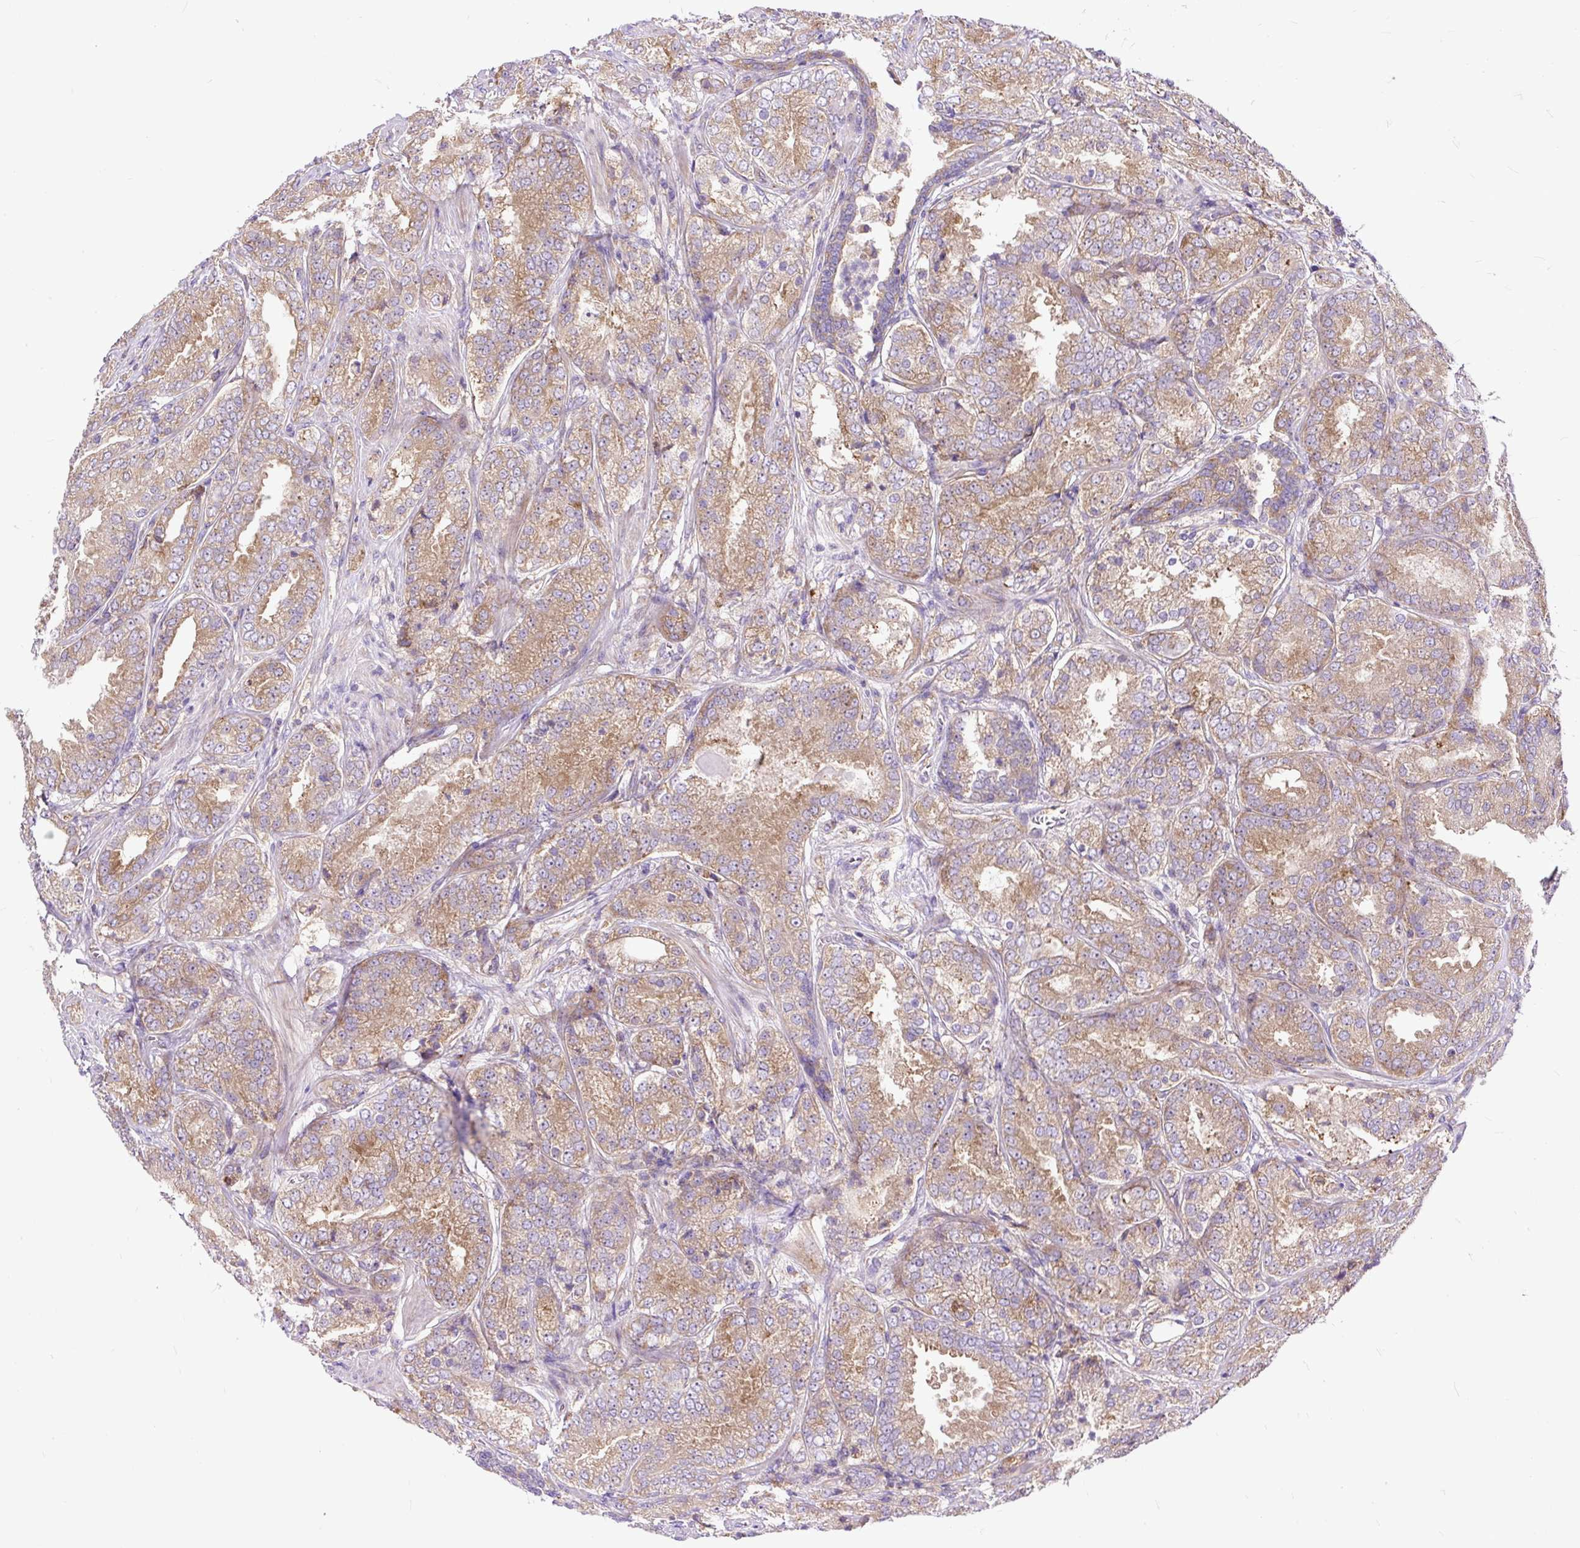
{"staining": {"intensity": "moderate", "quantity": ">75%", "location": "cytoplasmic/membranous"}, "tissue": "prostate cancer", "cell_type": "Tumor cells", "image_type": "cancer", "snomed": [{"axis": "morphology", "description": "Adenocarcinoma, High grade"}, {"axis": "topography", "description": "Prostate"}], "caption": "The immunohistochemical stain shows moderate cytoplasmic/membranous positivity in tumor cells of prostate cancer tissue.", "gene": "RPS5", "patient": {"sex": "male", "age": 63}}